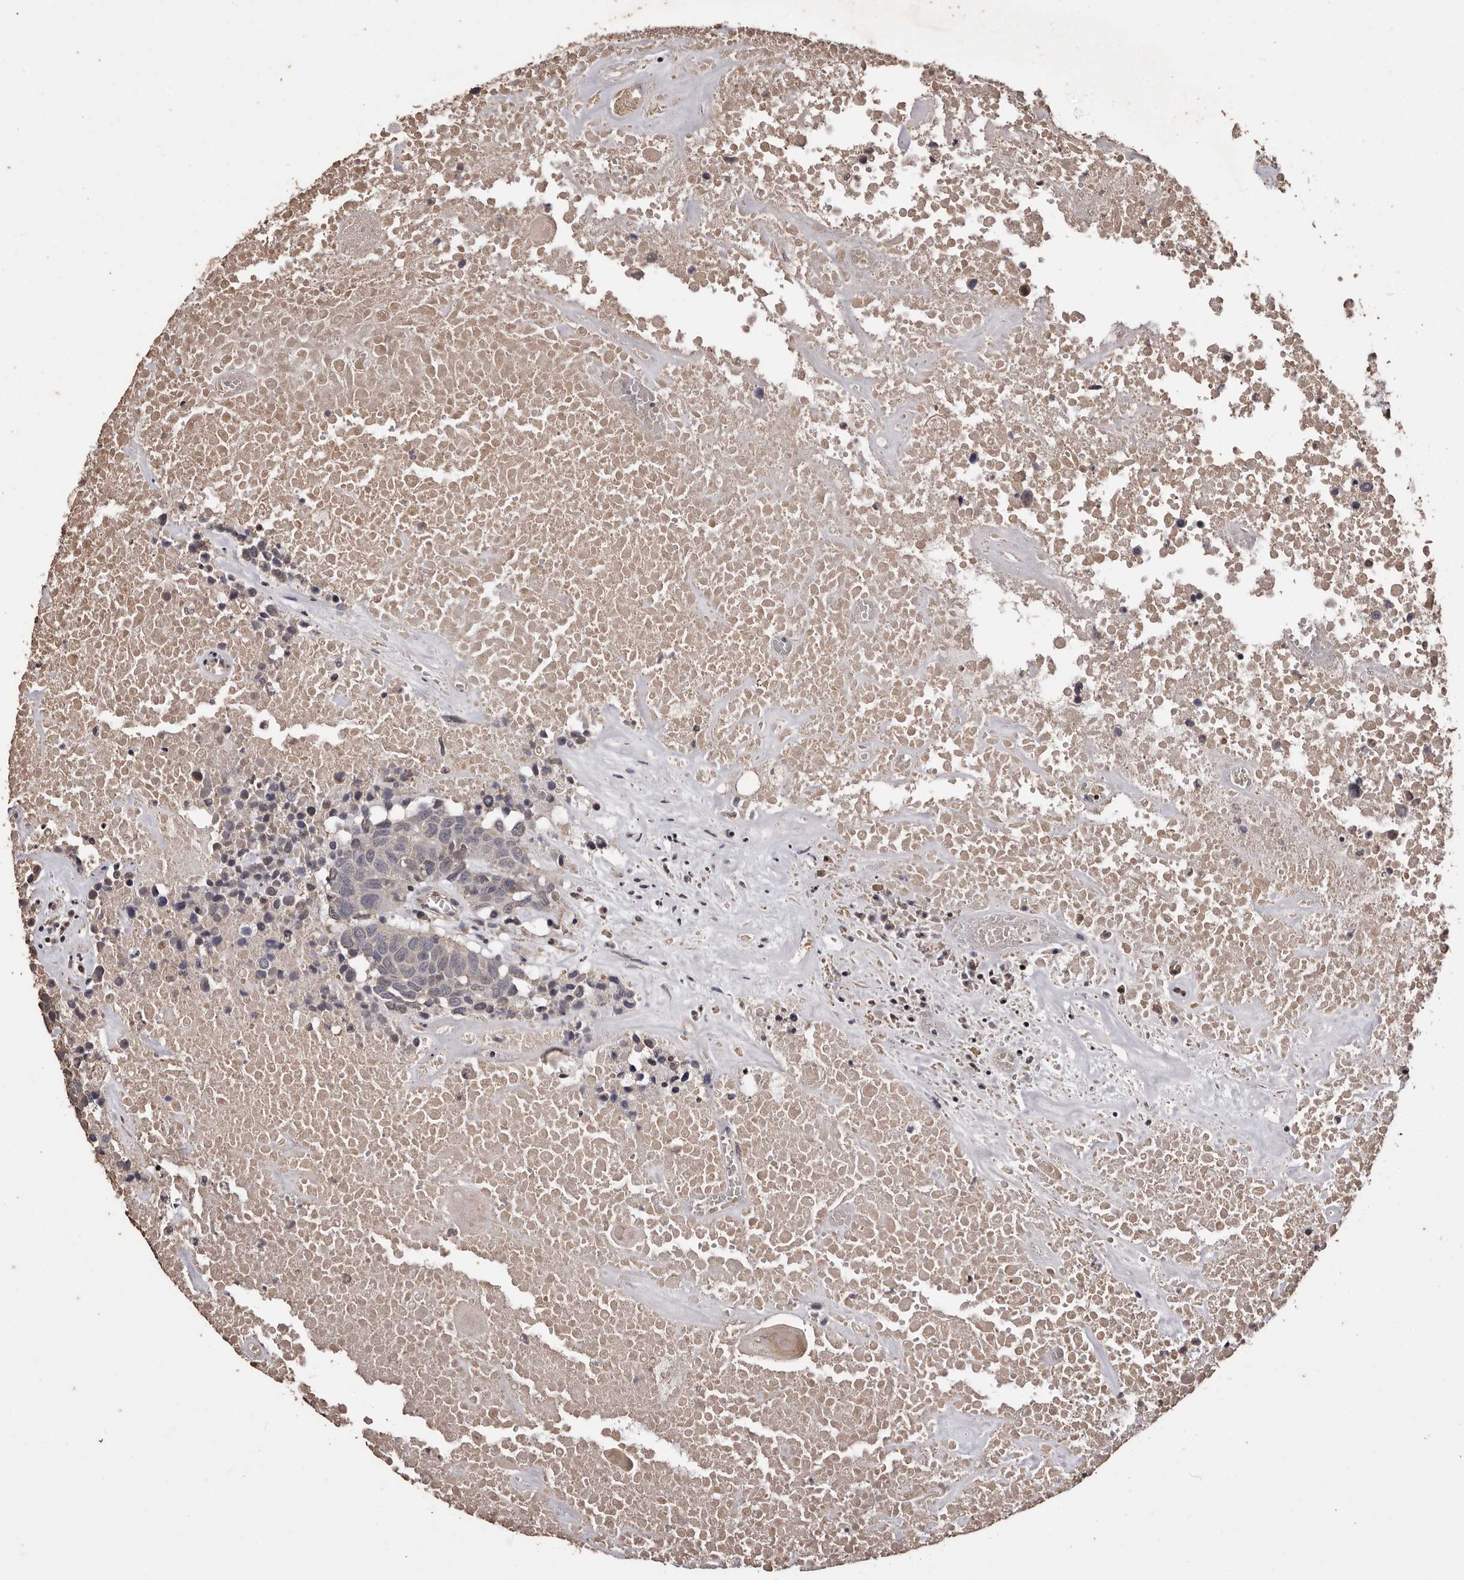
{"staining": {"intensity": "negative", "quantity": "none", "location": "none"}, "tissue": "head and neck cancer", "cell_type": "Tumor cells", "image_type": "cancer", "snomed": [{"axis": "morphology", "description": "Squamous cell carcinoma, NOS"}, {"axis": "topography", "description": "Head-Neck"}], "caption": "Immunohistochemistry image of neoplastic tissue: squamous cell carcinoma (head and neck) stained with DAB (3,3'-diaminobenzidine) demonstrates no significant protein expression in tumor cells. The staining is performed using DAB brown chromogen with nuclei counter-stained in using hematoxylin.", "gene": "NAV1", "patient": {"sex": "male", "age": 66}}